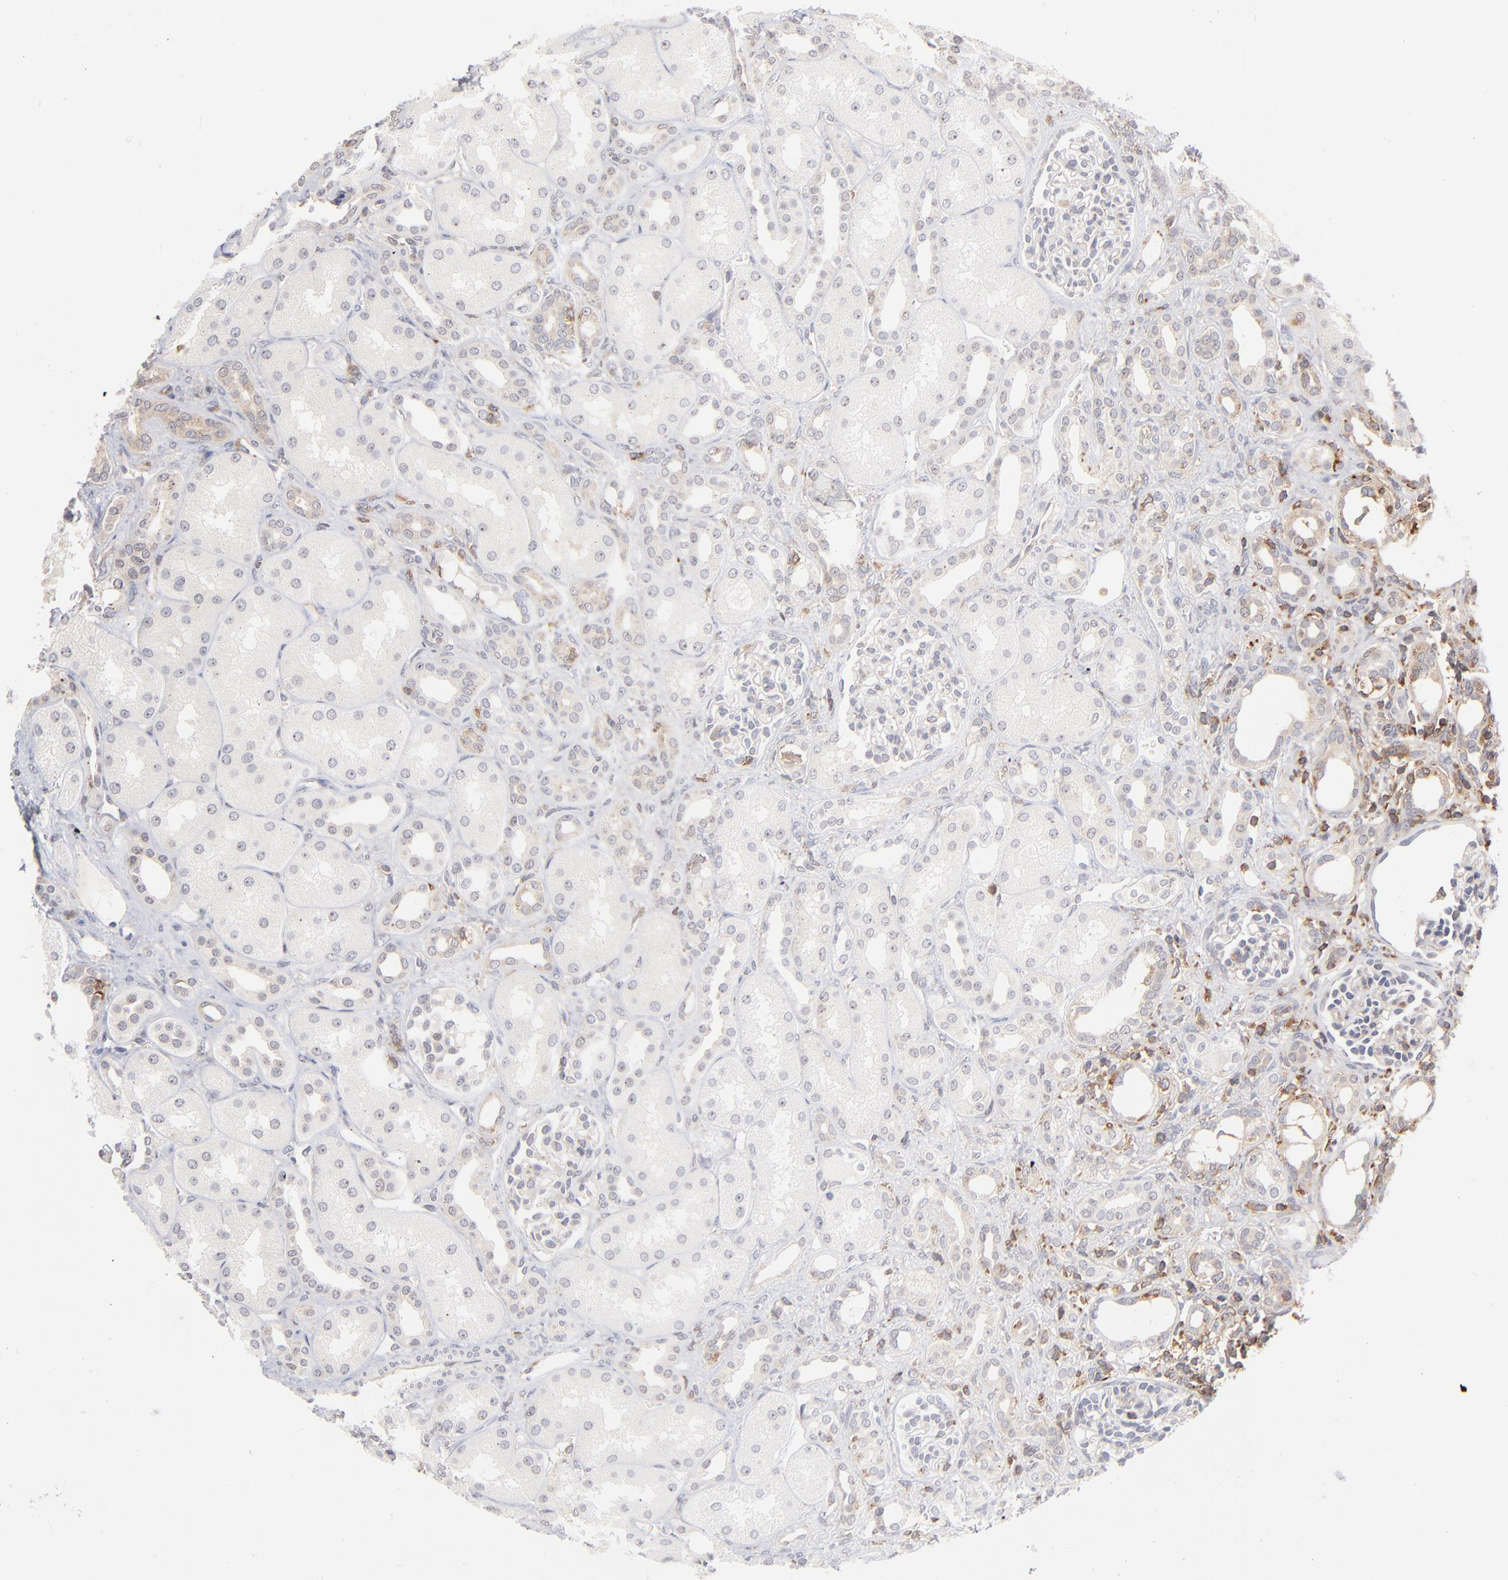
{"staining": {"intensity": "negative", "quantity": "none", "location": "none"}, "tissue": "kidney", "cell_type": "Cells in glomeruli", "image_type": "normal", "snomed": [{"axis": "morphology", "description": "Normal tissue, NOS"}, {"axis": "topography", "description": "Kidney"}], "caption": "Kidney stained for a protein using IHC demonstrates no positivity cells in glomeruli.", "gene": "WIPF1", "patient": {"sex": "male", "age": 7}}